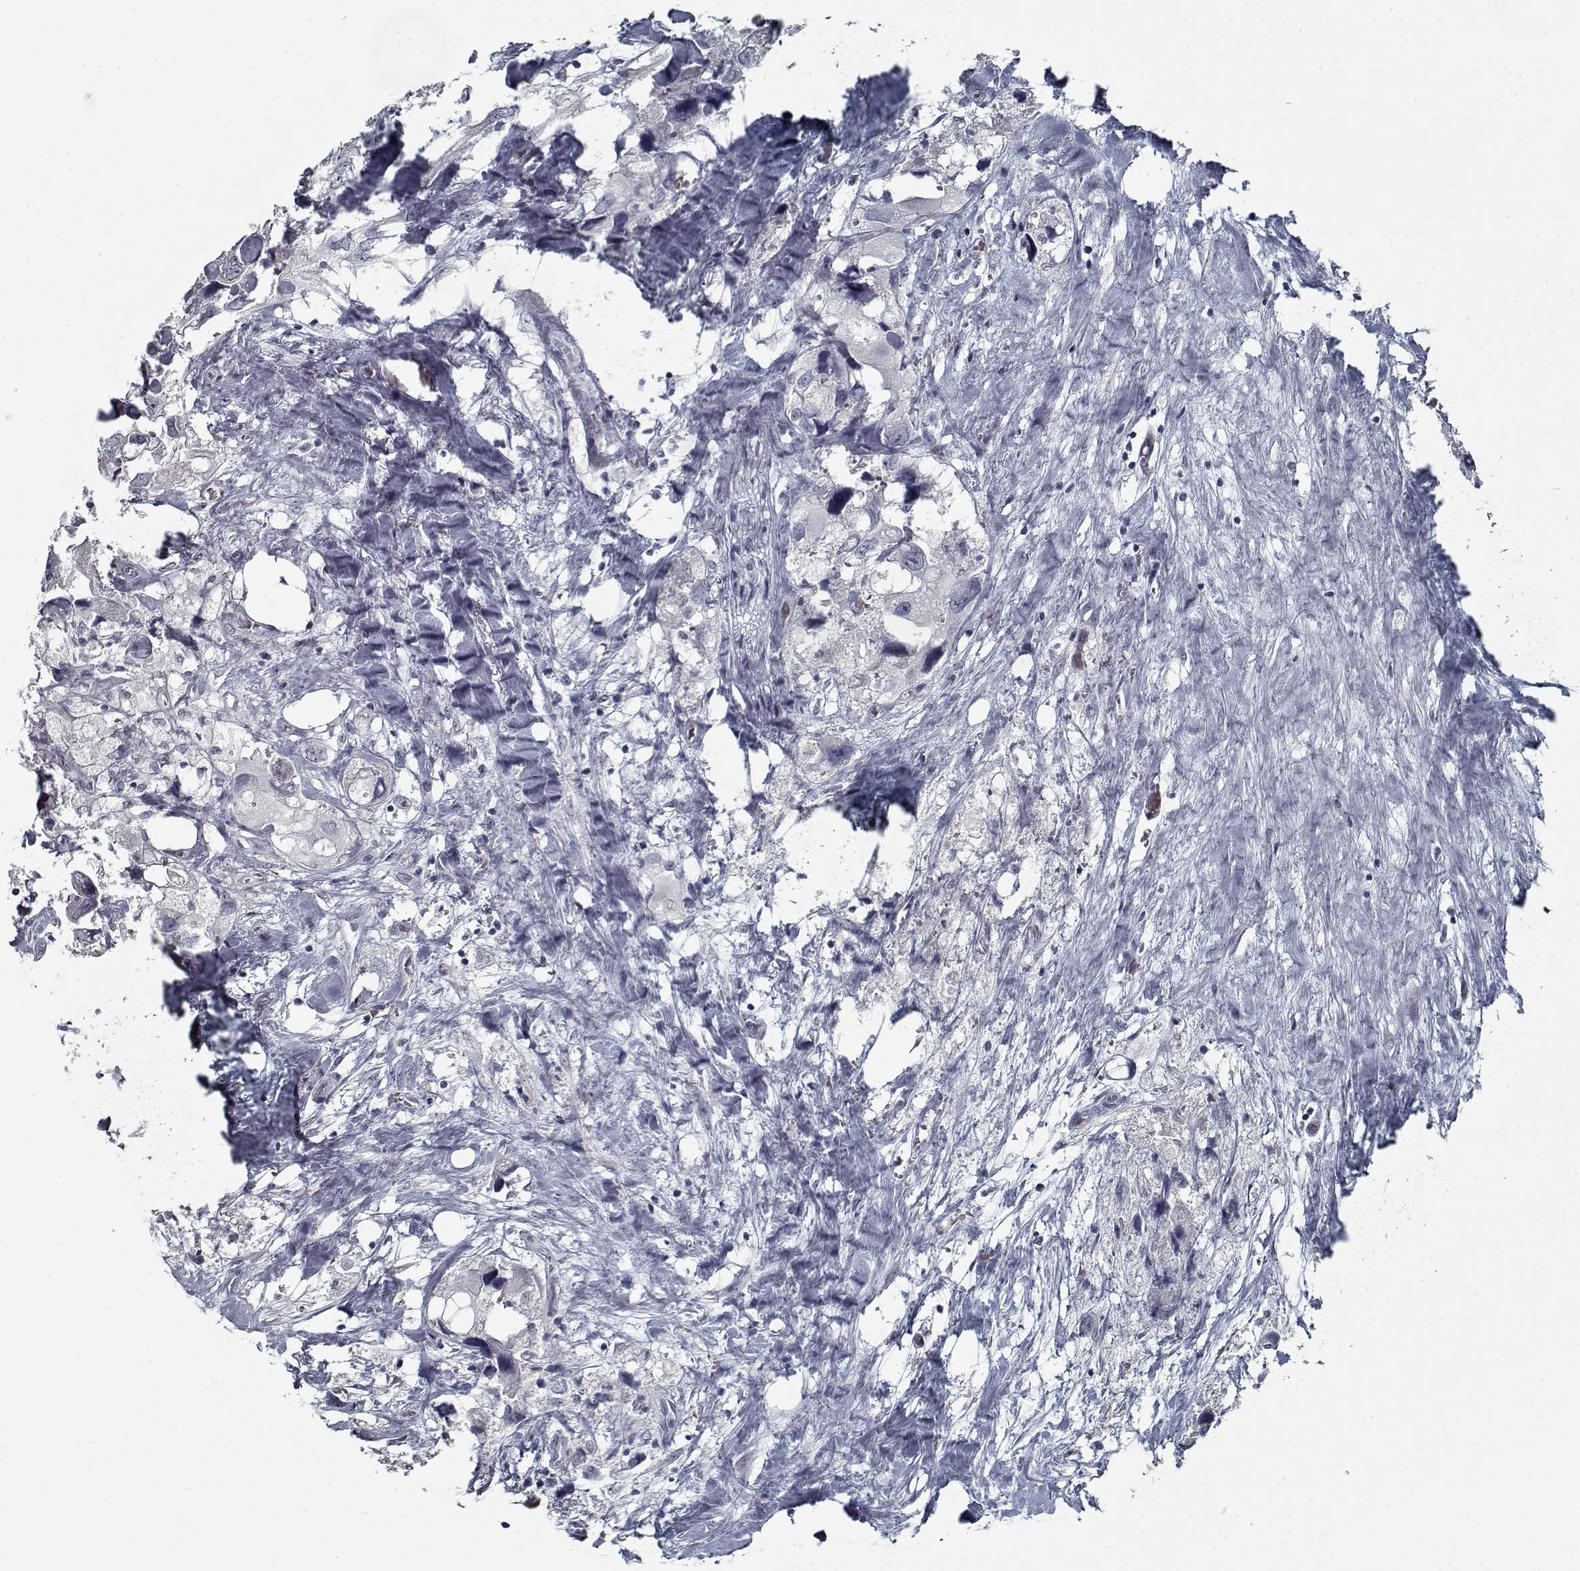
{"staining": {"intensity": "negative", "quantity": "none", "location": "none"}, "tissue": "urothelial cancer", "cell_type": "Tumor cells", "image_type": "cancer", "snomed": [{"axis": "morphology", "description": "Urothelial carcinoma, High grade"}, {"axis": "topography", "description": "Urinary bladder"}], "caption": "Protein analysis of high-grade urothelial carcinoma exhibits no significant expression in tumor cells.", "gene": "GAD2", "patient": {"sex": "male", "age": 59}}